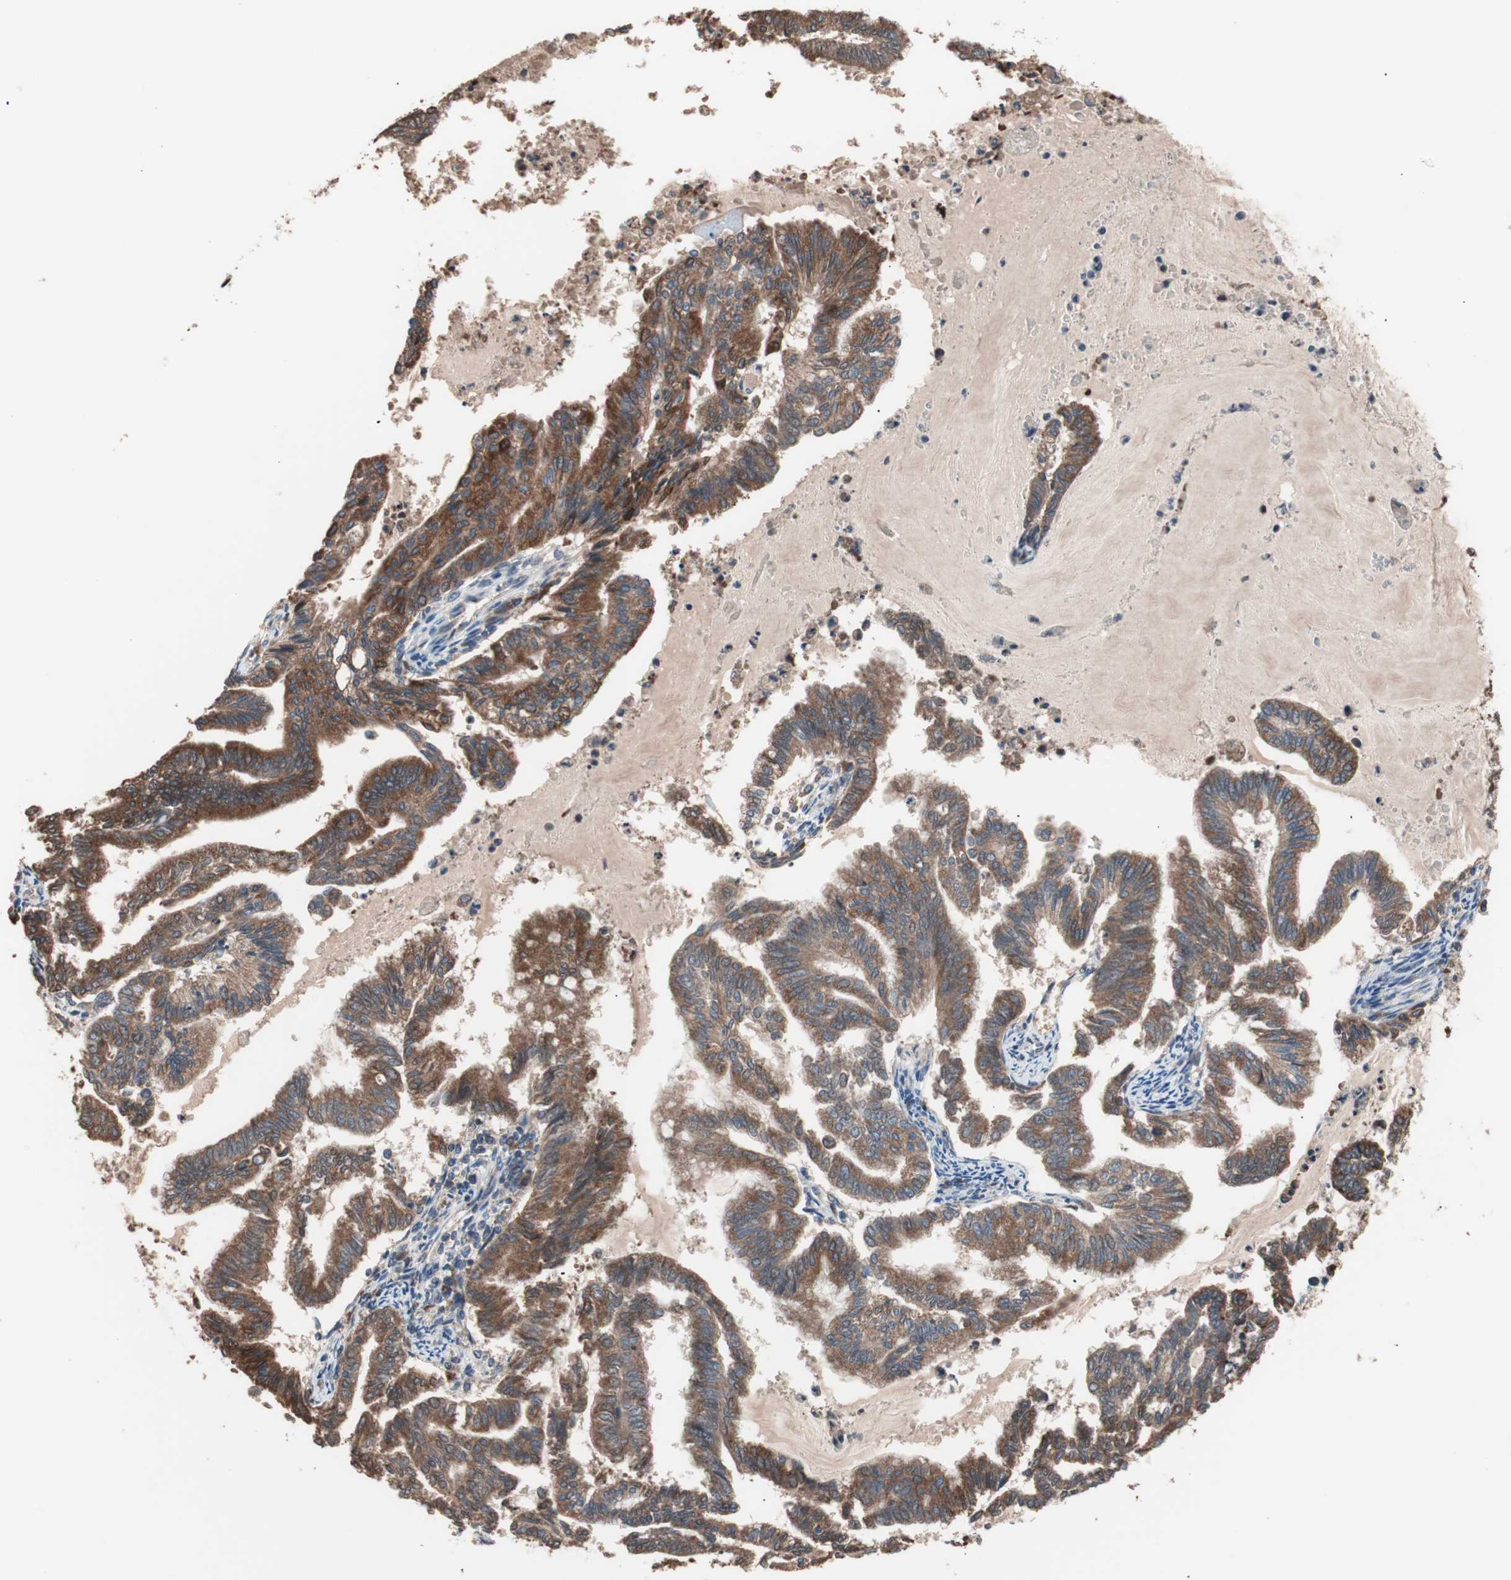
{"staining": {"intensity": "strong", "quantity": ">75%", "location": "cytoplasmic/membranous"}, "tissue": "endometrial cancer", "cell_type": "Tumor cells", "image_type": "cancer", "snomed": [{"axis": "morphology", "description": "Adenocarcinoma, NOS"}, {"axis": "topography", "description": "Endometrium"}], "caption": "Immunohistochemistry histopathology image of neoplastic tissue: human endometrial adenocarcinoma stained using immunohistochemistry exhibits high levels of strong protein expression localized specifically in the cytoplasmic/membranous of tumor cells, appearing as a cytoplasmic/membranous brown color.", "gene": "GLYCTK", "patient": {"sex": "female", "age": 79}}